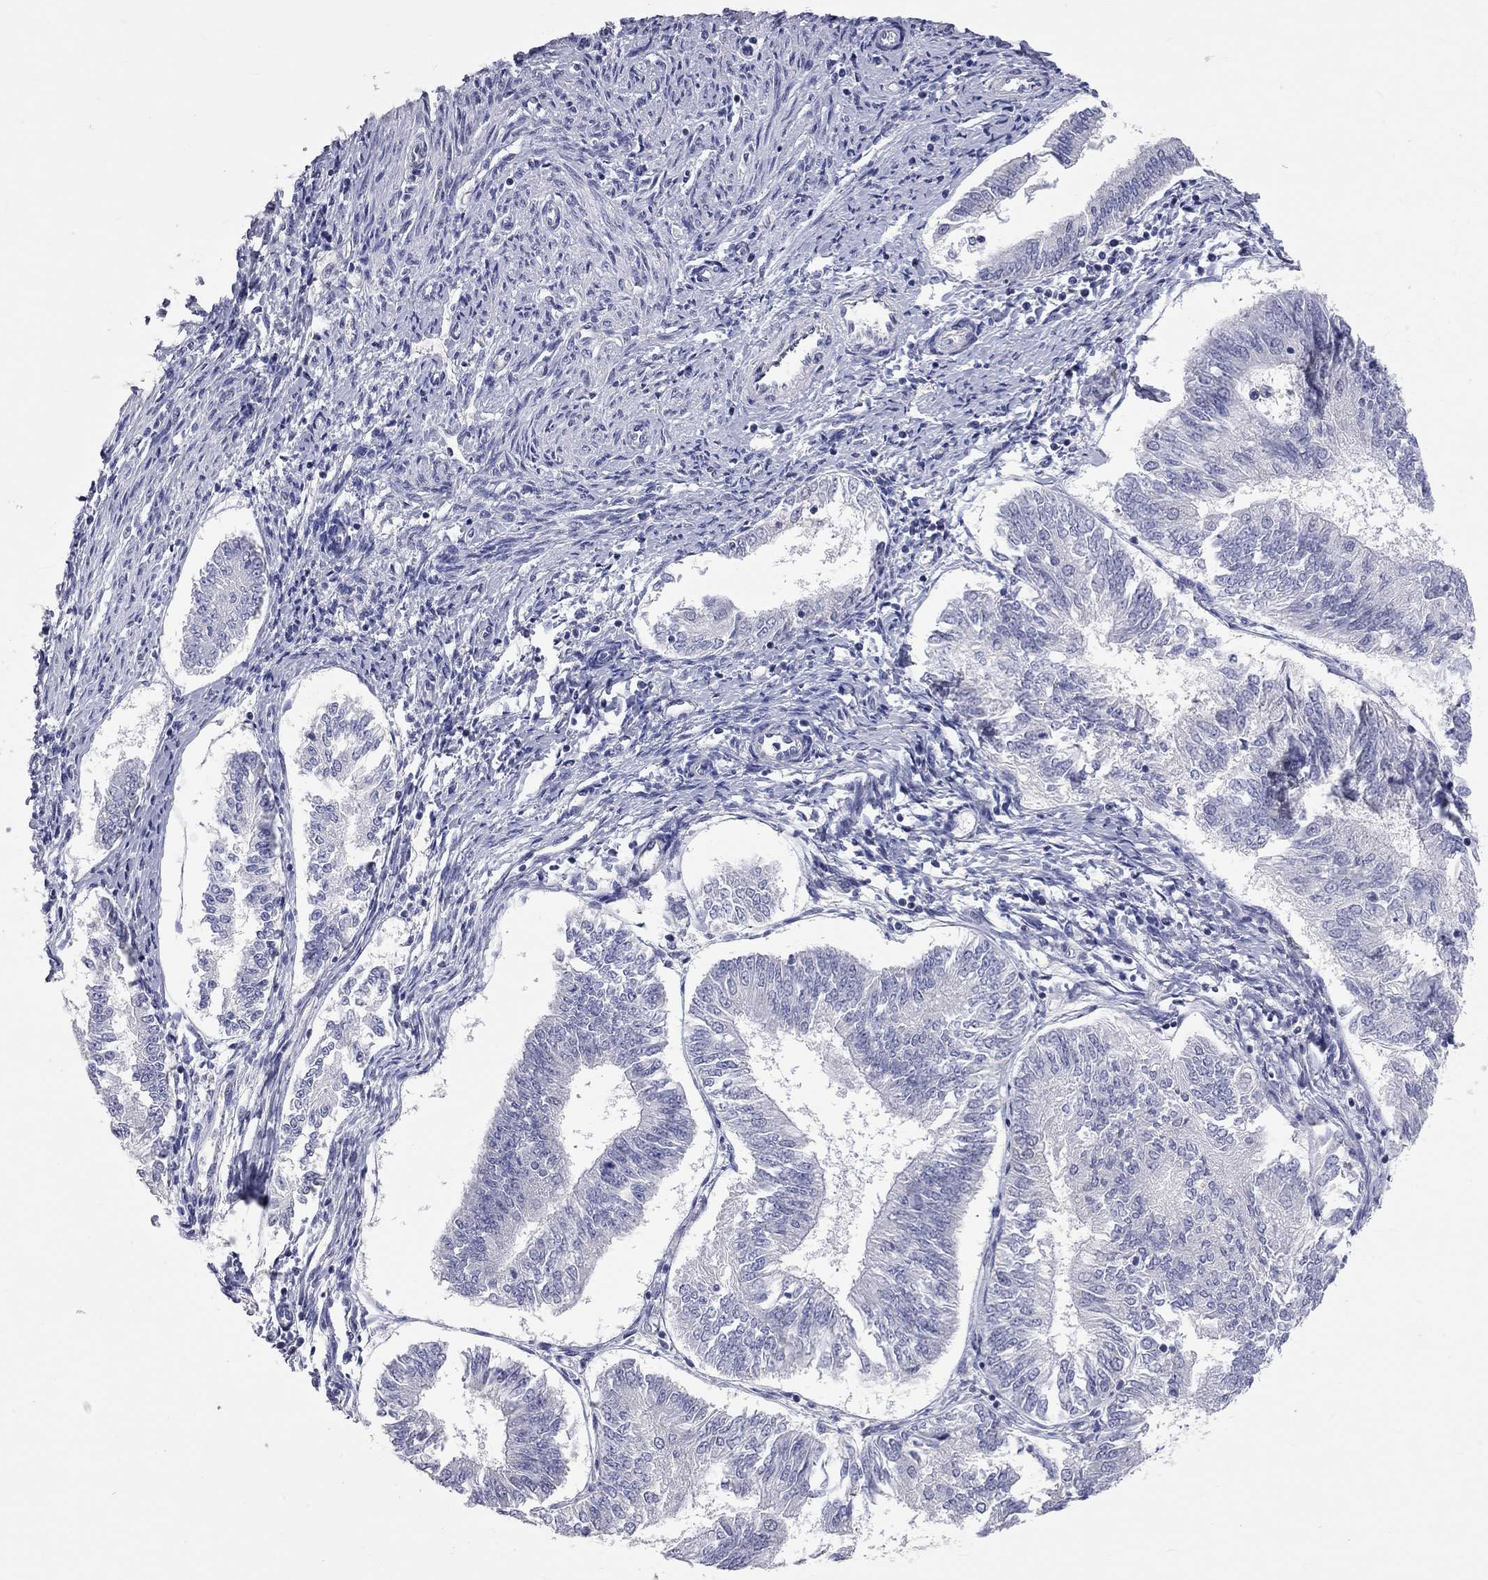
{"staining": {"intensity": "negative", "quantity": "none", "location": "none"}, "tissue": "endometrial cancer", "cell_type": "Tumor cells", "image_type": "cancer", "snomed": [{"axis": "morphology", "description": "Adenocarcinoma, NOS"}, {"axis": "topography", "description": "Endometrium"}], "caption": "DAB immunohistochemical staining of human endometrial cancer shows no significant expression in tumor cells. The staining is performed using DAB (3,3'-diaminobenzidine) brown chromogen with nuclei counter-stained in using hematoxylin.", "gene": "OPRK1", "patient": {"sex": "female", "age": 58}}